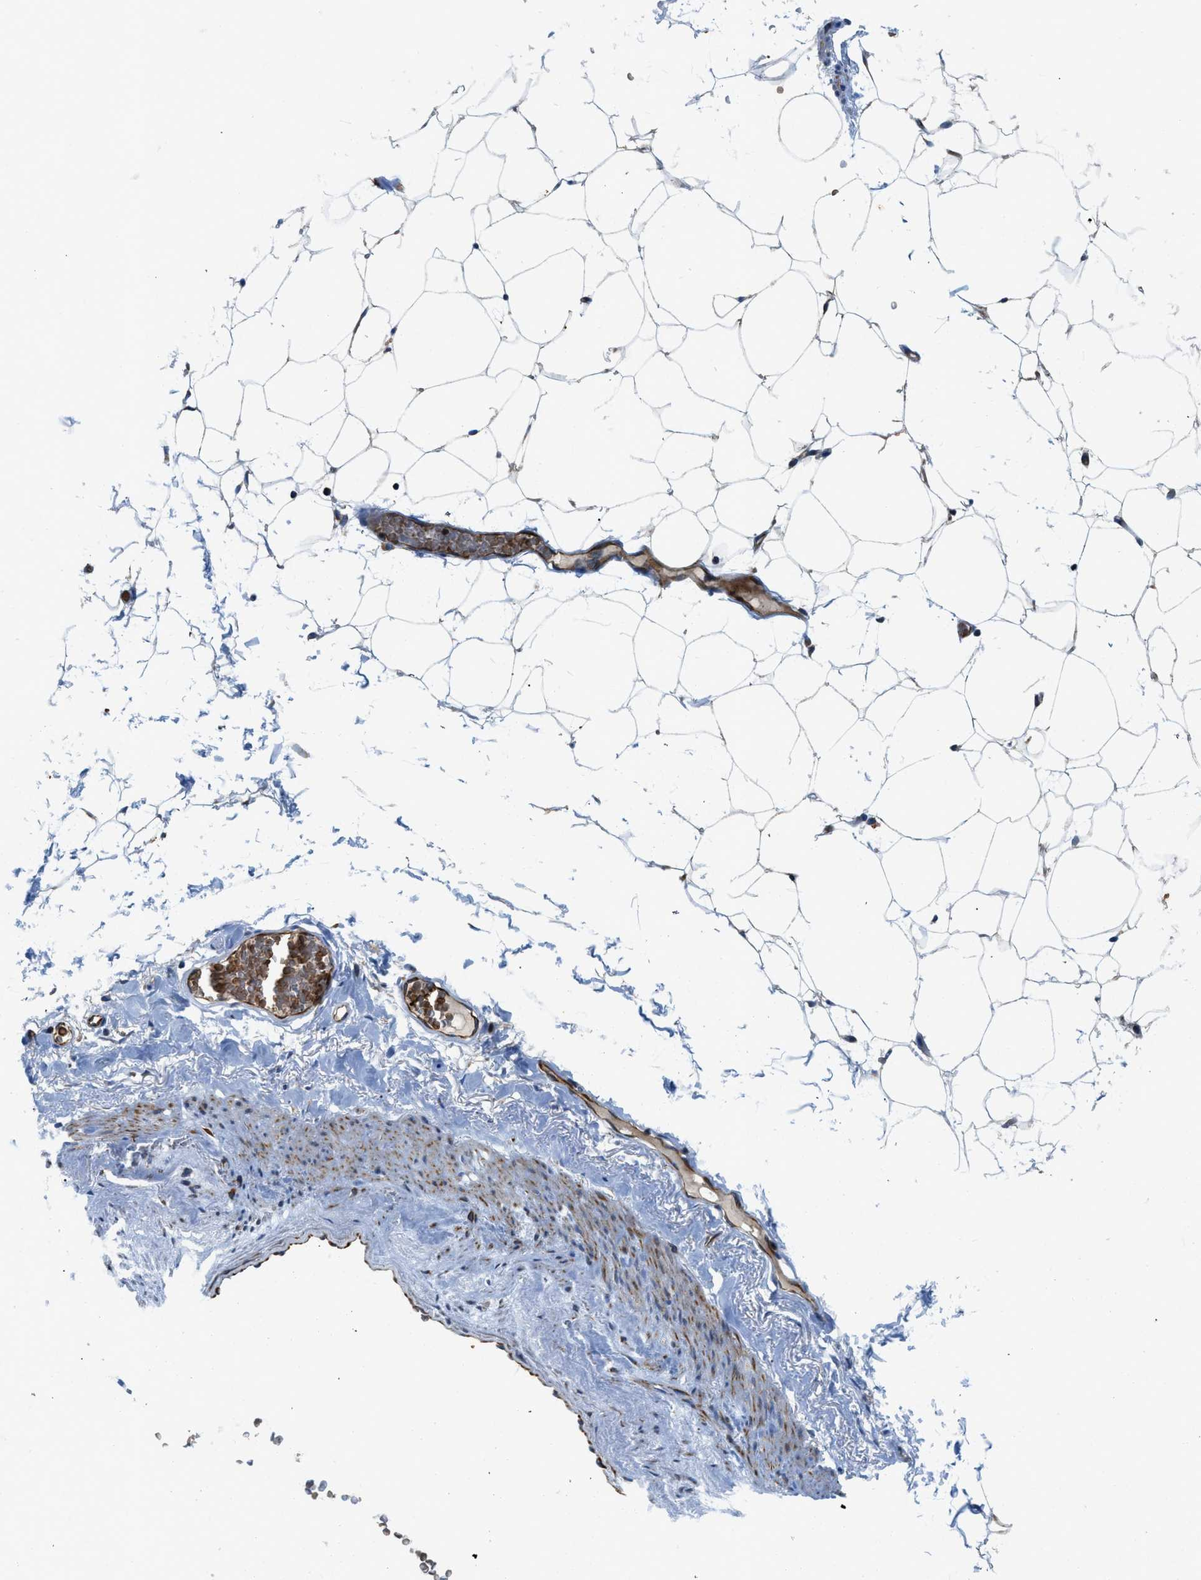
{"staining": {"intensity": "negative", "quantity": "none", "location": "none"}, "tissue": "adipose tissue", "cell_type": "Adipocytes", "image_type": "normal", "snomed": [{"axis": "morphology", "description": "Normal tissue, NOS"}, {"axis": "topography", "description": "Breast"}, {"axis": "topography", "description": "Soft tissue"}], "caption": "Immunohistochemical staining of normal human adipose tissue demonstrates no significant positivity in adipocytes. (Immunohistochemistry (ihc), brightfield microscopy, high magnification).", "gene": "ZNF831", "patient": {"sex": "female", "age": 75}}